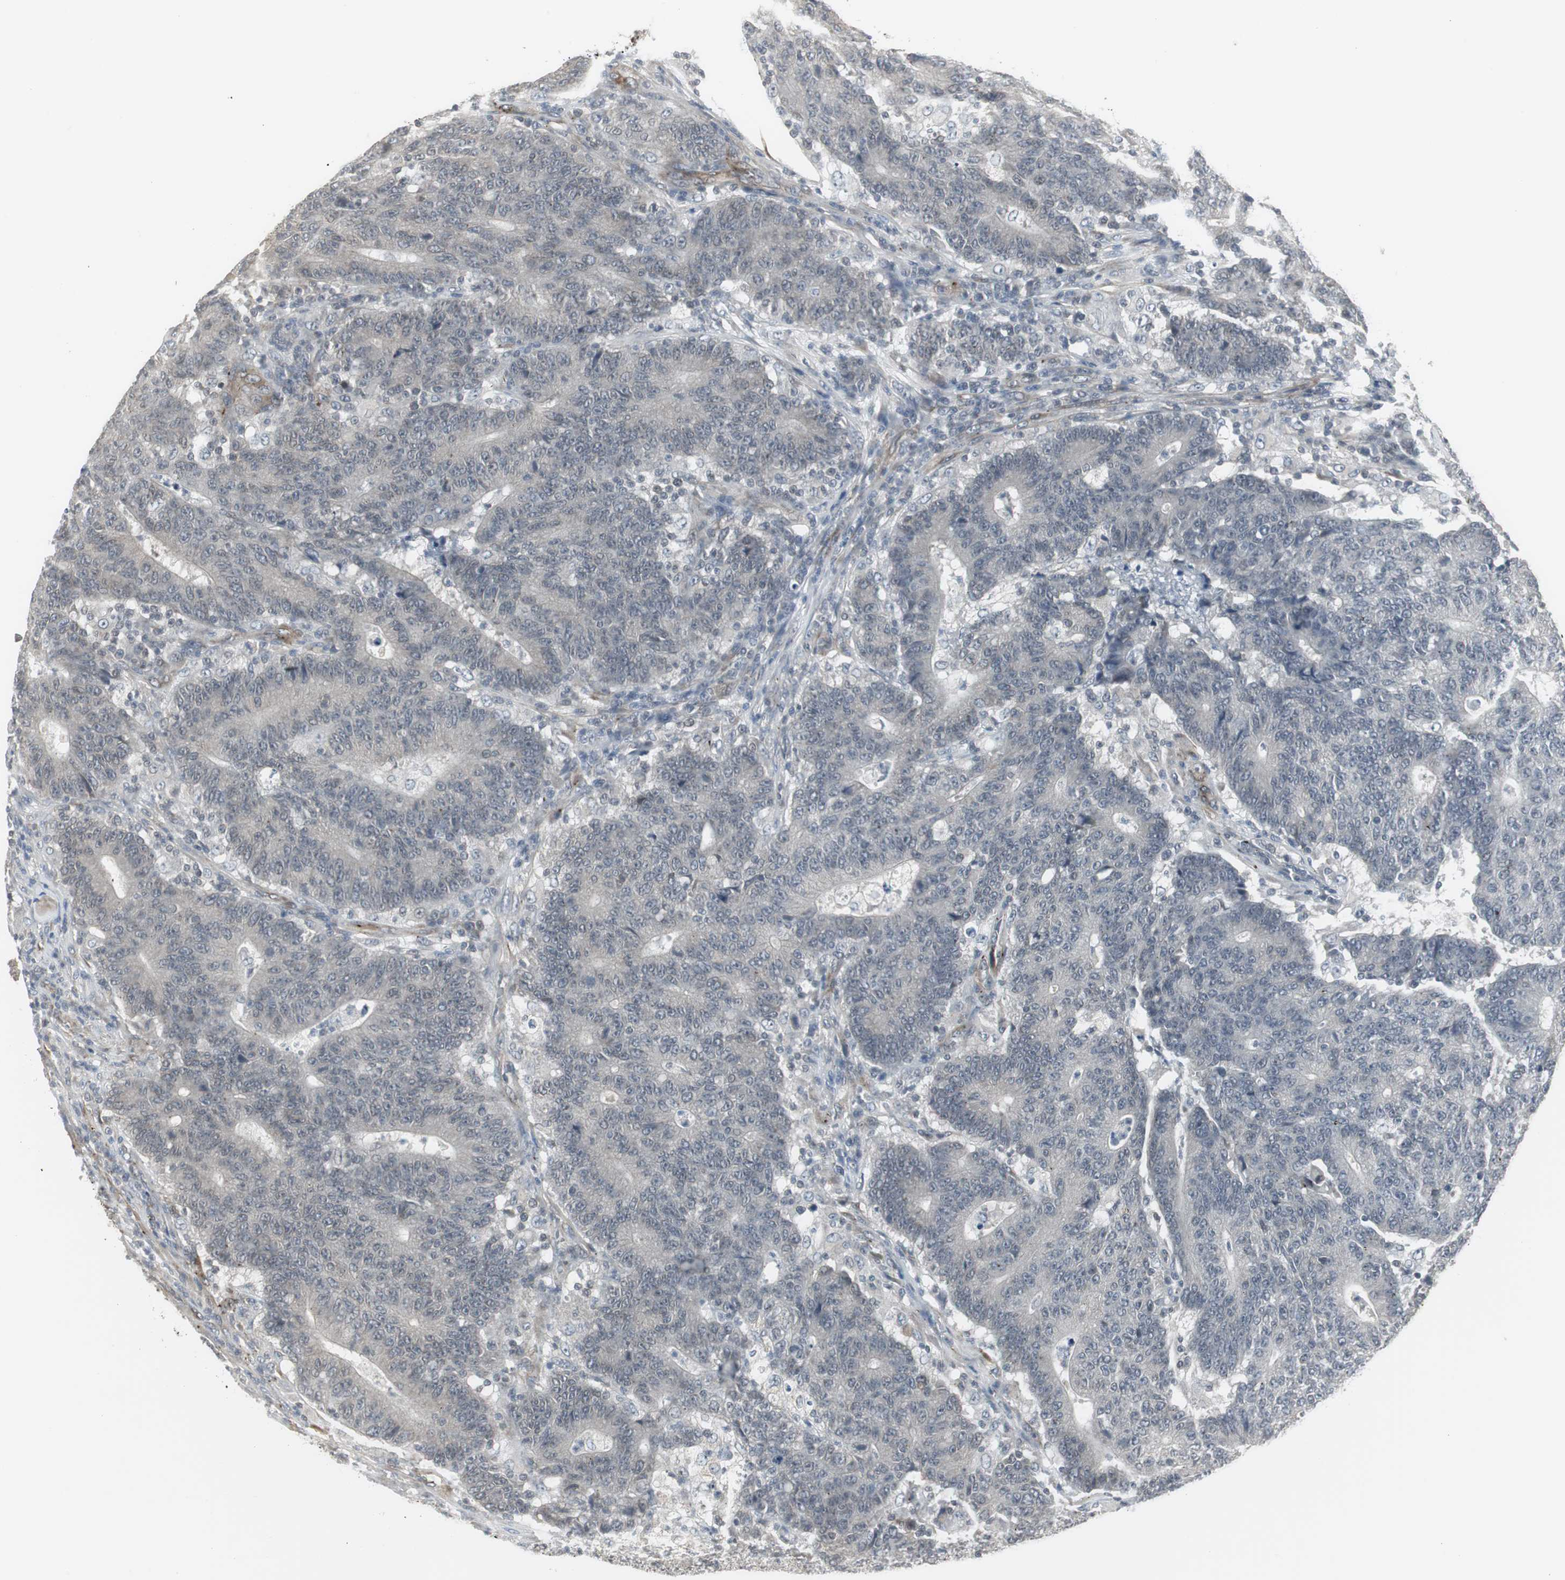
{"staining": {"intensity": "negative", "quantity": "none", "location": "none"}, "tissue": "colorectal cancer", "cell_type": "Tumor cells", "image_type": "cancer", "snomed": [{"axis": "morphology", "description": "Normal tissue, NOS"}, {"axis": "morphology", "description": "Adenocarcinoma, NOS"}, {"axis": "topography", "description": "Colon"}], "caption": "Immunohistochemistry photomicrograph of human colorectal cancer (adenocarcinoma) stained for a protein (brown), which demonstrates no staining in tumor cells.", "gene": "SCYL3", "patient": {"sex": "female", "age": 75}}